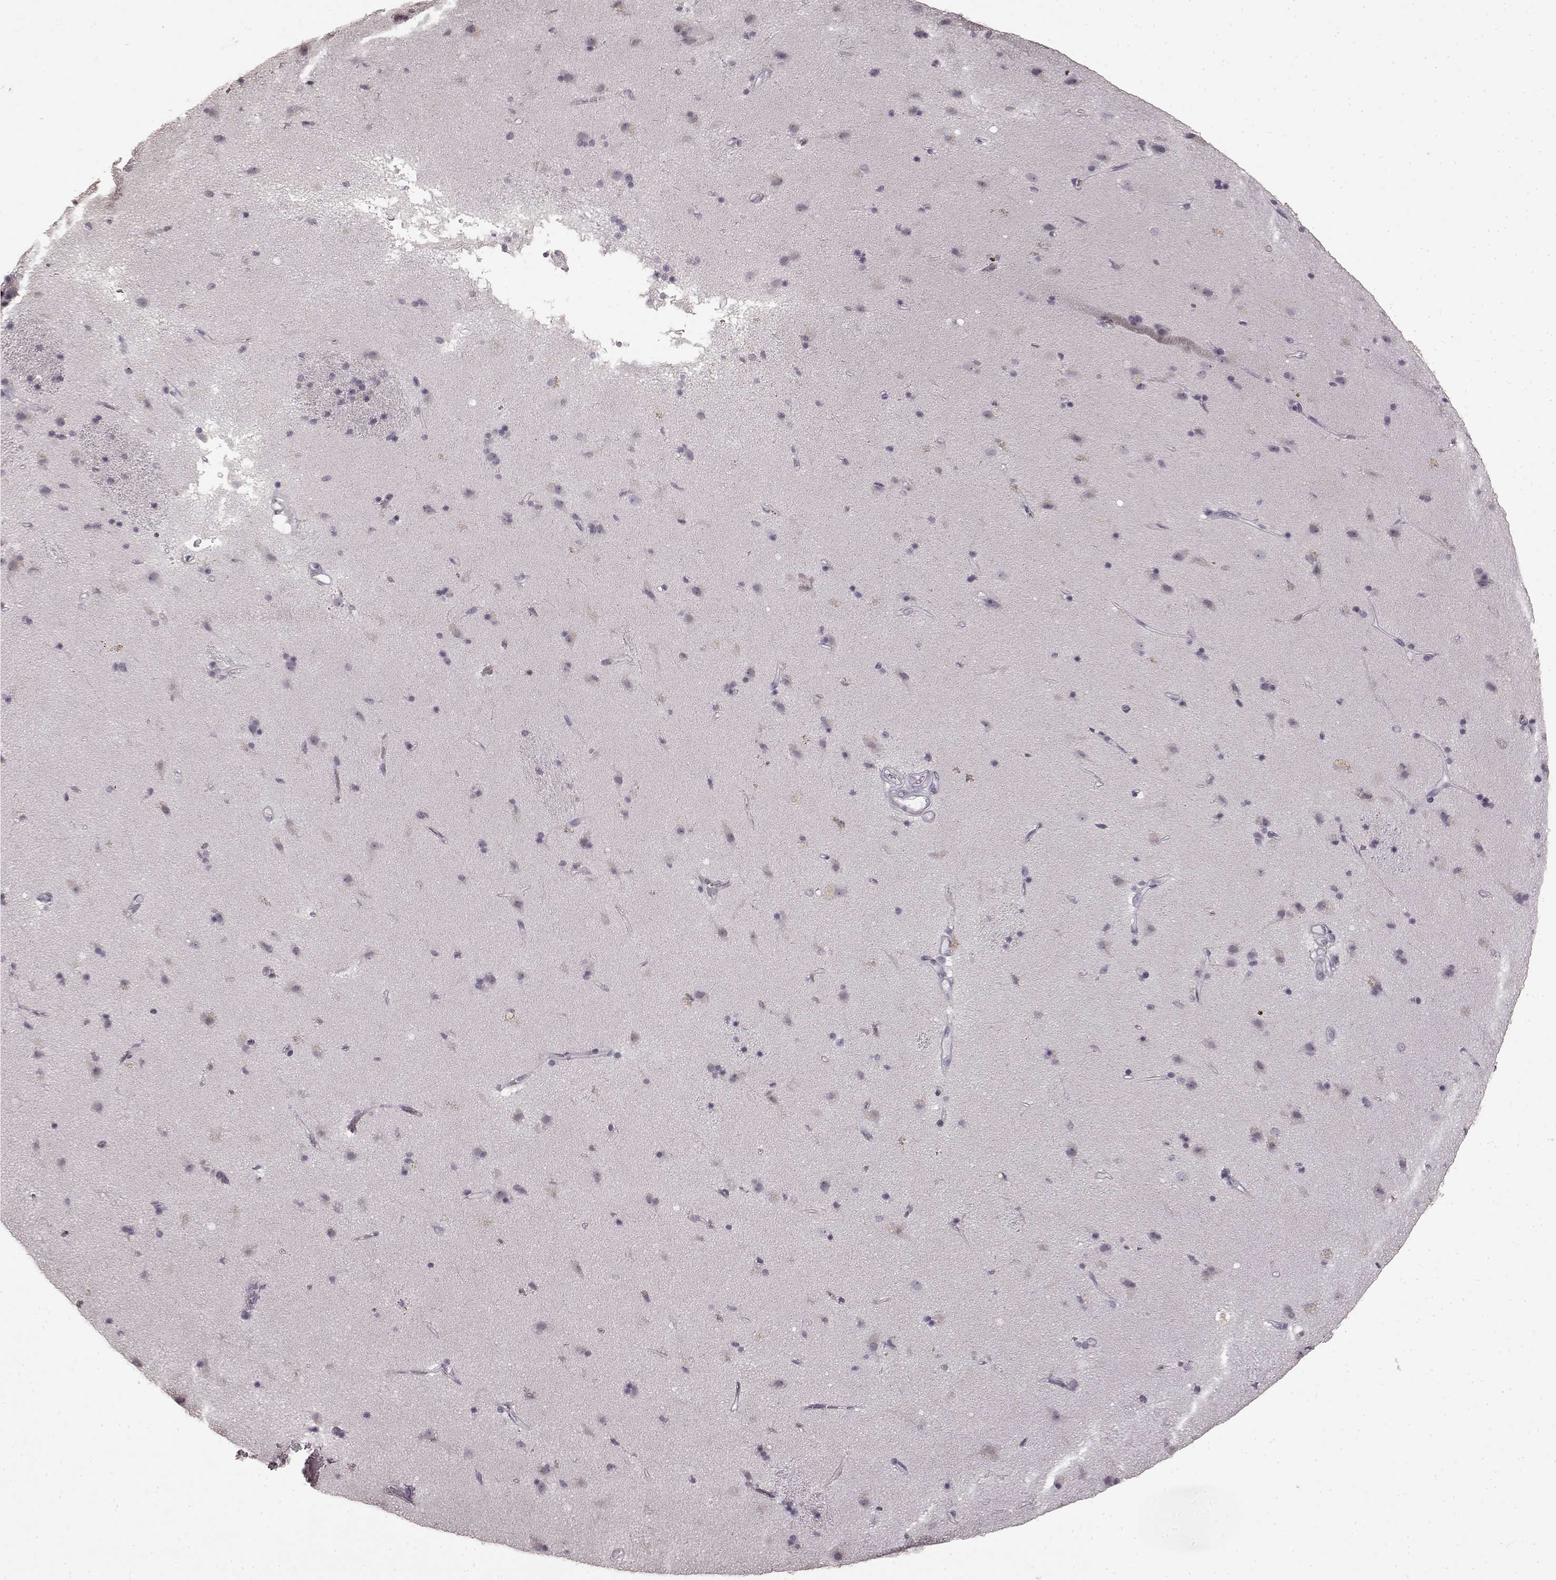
{"staining": {"intensity": "negative", "quantity": "none", "location": "none"}, "tissue": "caudate", "cell_type": "Glial cells", "image_type": "normal", "snomed": [{"axis": "morphology", "description": "Normal tissue, NOS"}, {"axis": "topography", "description": "Lateral ventricle wall"}], "caption": "This image is of benign caudate stained with IHC to label a protein in brown with the nuclei are counter-stained blue. There is no staining in glial cells.", "gene": "CCNA2", "patient": {"sex": "female", "age": 71}}